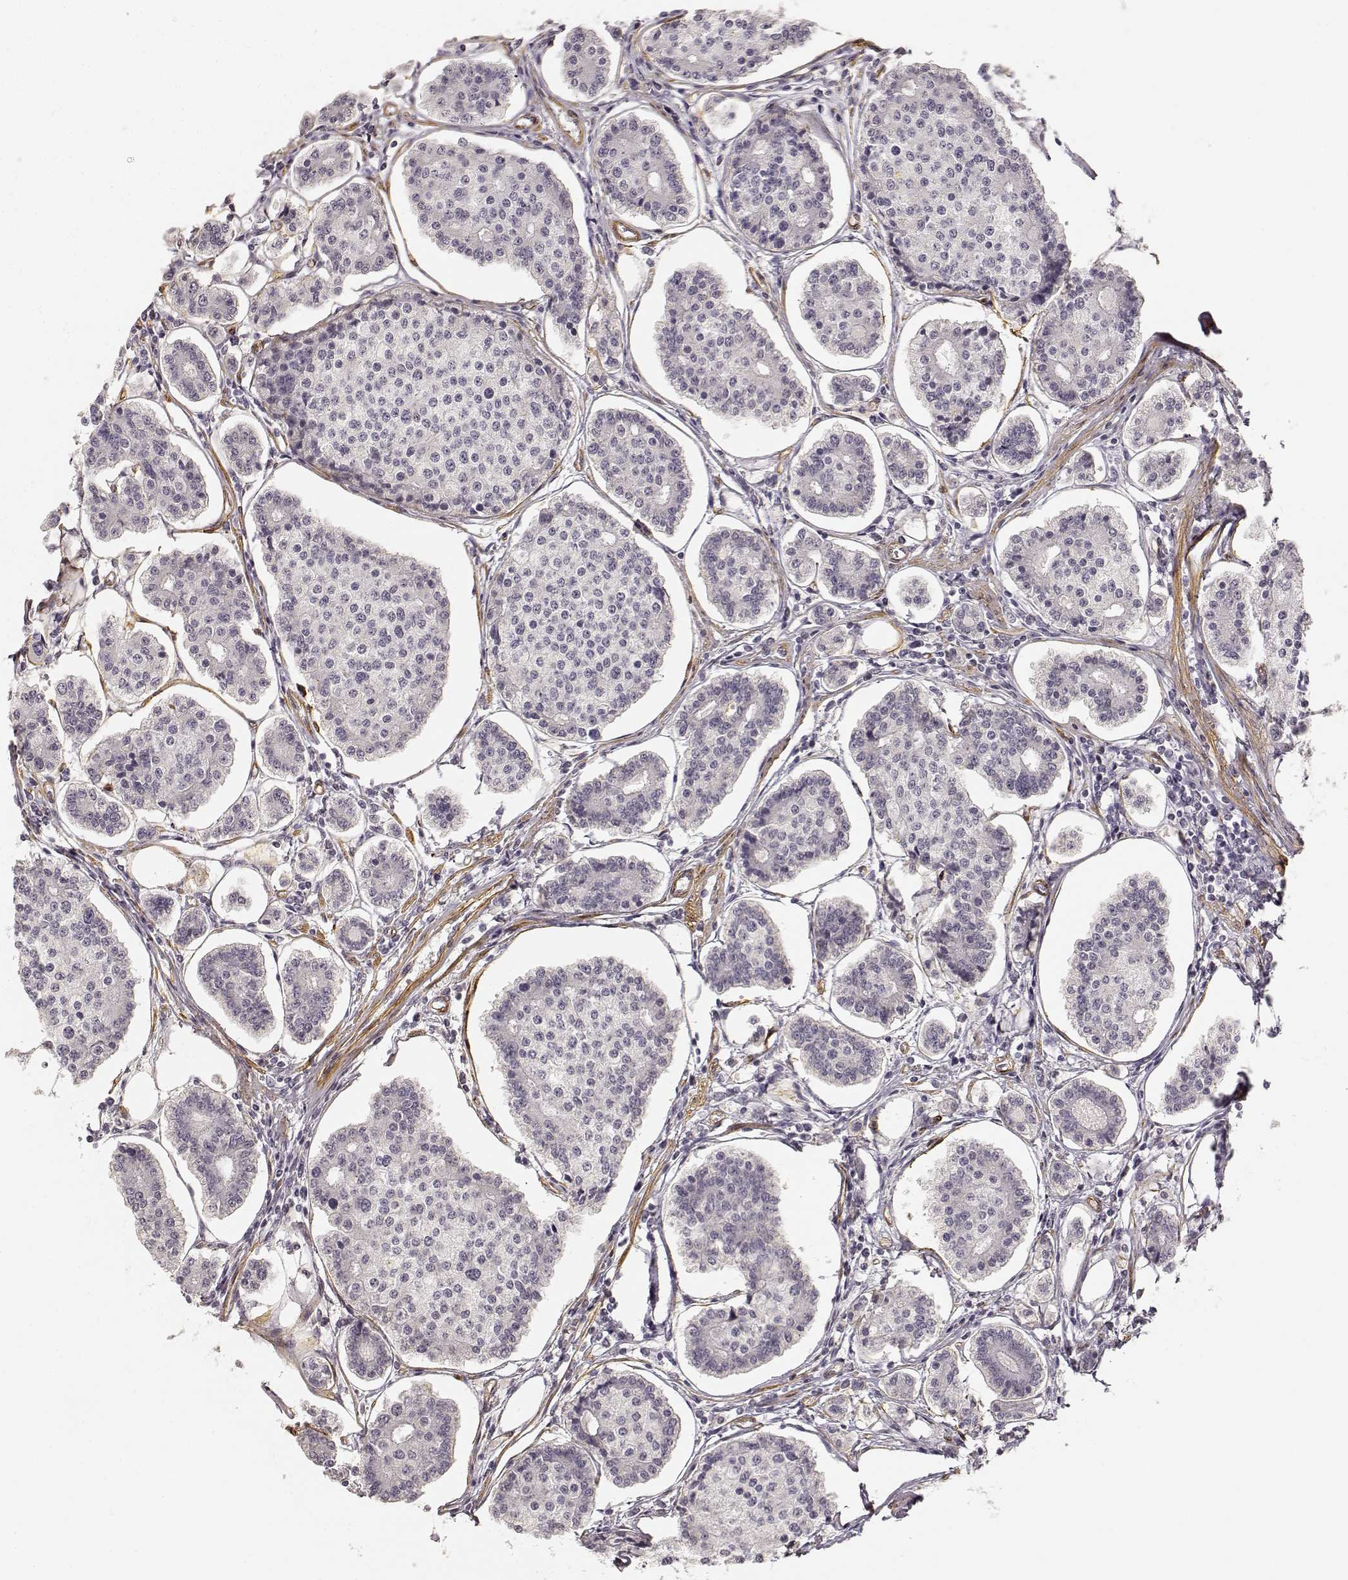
{"staining": {"intensity": "negative", "quantity": "none", "location": "none"}, "tissue": "carcinoid", "cell_type": "Tumor cells", "image_type": "cancer", "snomed": [{"axis": "morphology", "description": "Carcinoid, malignant, NOS"}, {"axis": "topography", "description": "Small intestine"}], "caption": "Tumor cells are negative for brown protein staining in carcinoid.", "gene": "LAMA4", "patient": {"sex": "female", "age": 65}}